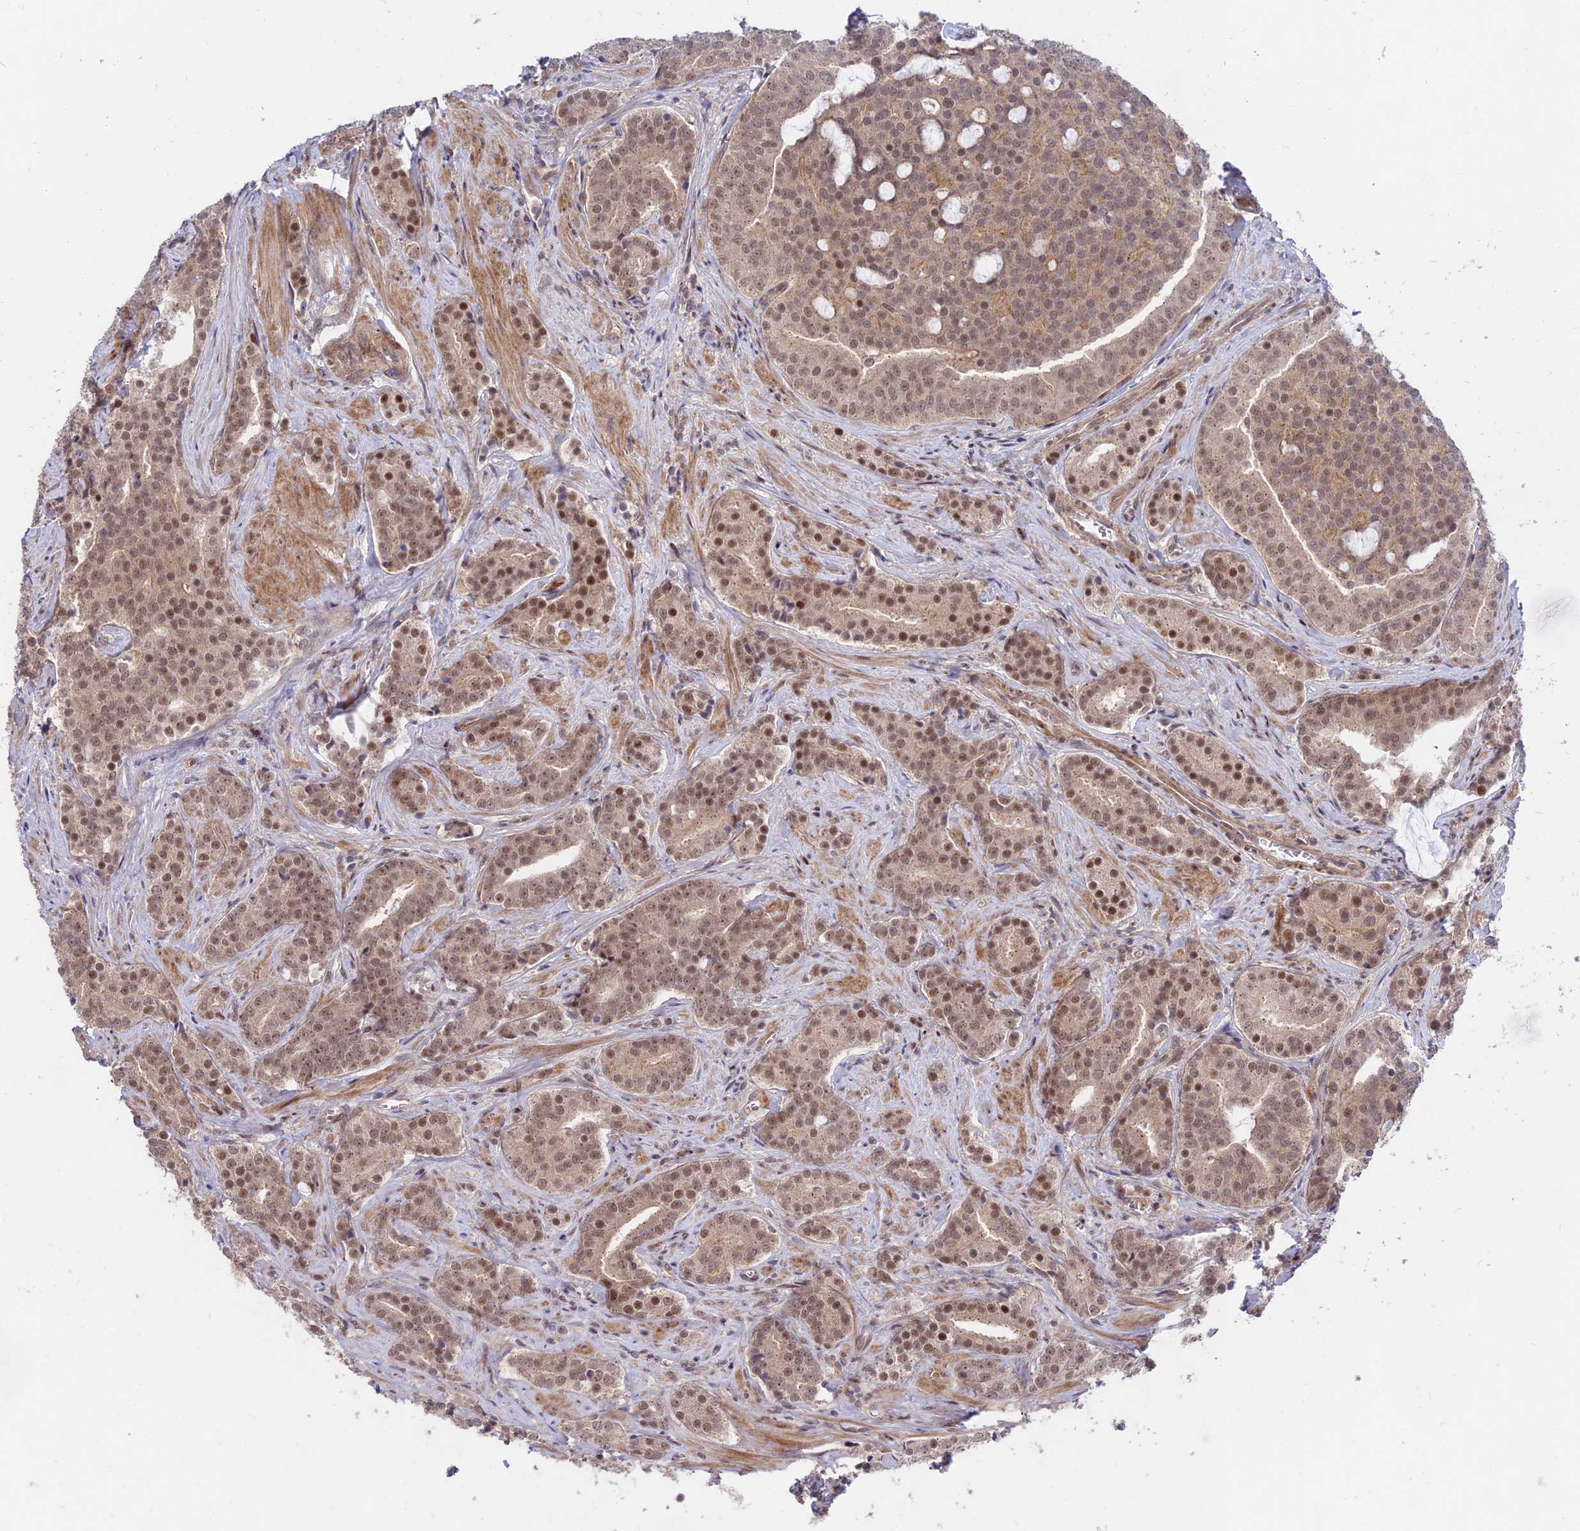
{"staining": {"intensity": "moderate", "quantity": ">75%", "location": "cytoplasmic/membranous,nuclear"}, "tissue": "prostate cancer", "cell_type": "Tumor cells", "image_type": "cancer", "snomed": [{"axis": "morphology", "description": "Adenocarcinoma, High grade"}, {"axis": "topography", "description": "Prostate"}], "caption": "Prostate high-grade adenocarcinoma stained for a protein shows moderate cytoplasmic/membranous and nuclear positivity in tumor cells. The protein of interest is shown in brown color, while the nuclei are stained blue.", "gene": "ZNF85", "patient": {"sex": "male", "age": 55}}